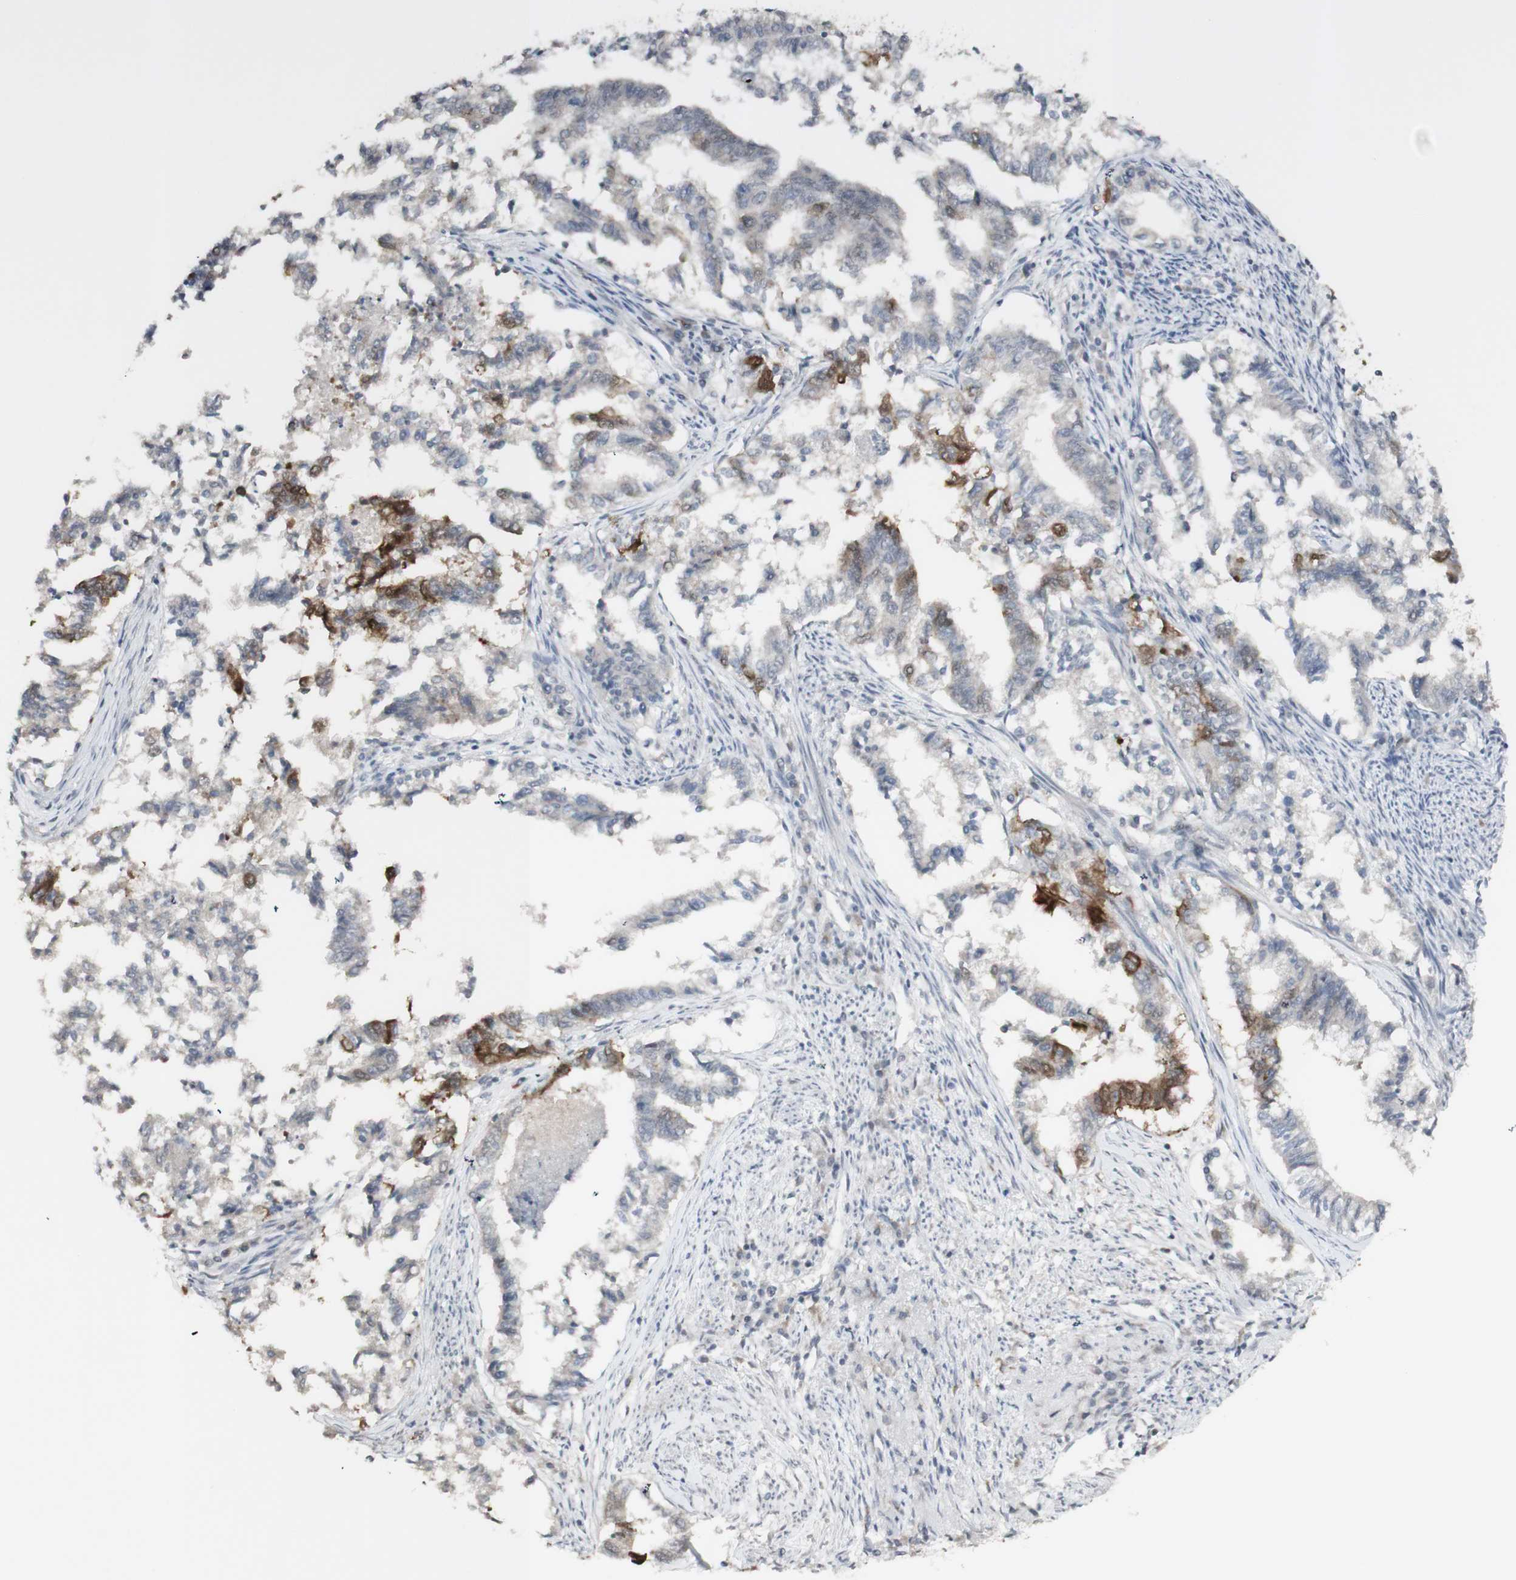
{"staining": {"intensity": "moderate", "quantity": "<25%", "location": "cytoplasmic/membranous"}, "tissue": "endometrial cancer", "cell_type": "Tumor cells", "image_type": "cancer", "snomed": [{"axis": "morphology", "description": "Necrosis, NOS"}, {"axis": "morphology", "description": "Adenocarcinoma, NOS"}, {"axis": "topography", "description": "Endometrium"}], "caption": "Moderate cytoplasmic/membranous protein positivity is identified in about <25% of tumor cells in endometrial cancer (adenocarcinoma).", "gene": "C1orf116", "patient": {"sex": "female", "age": 79}}